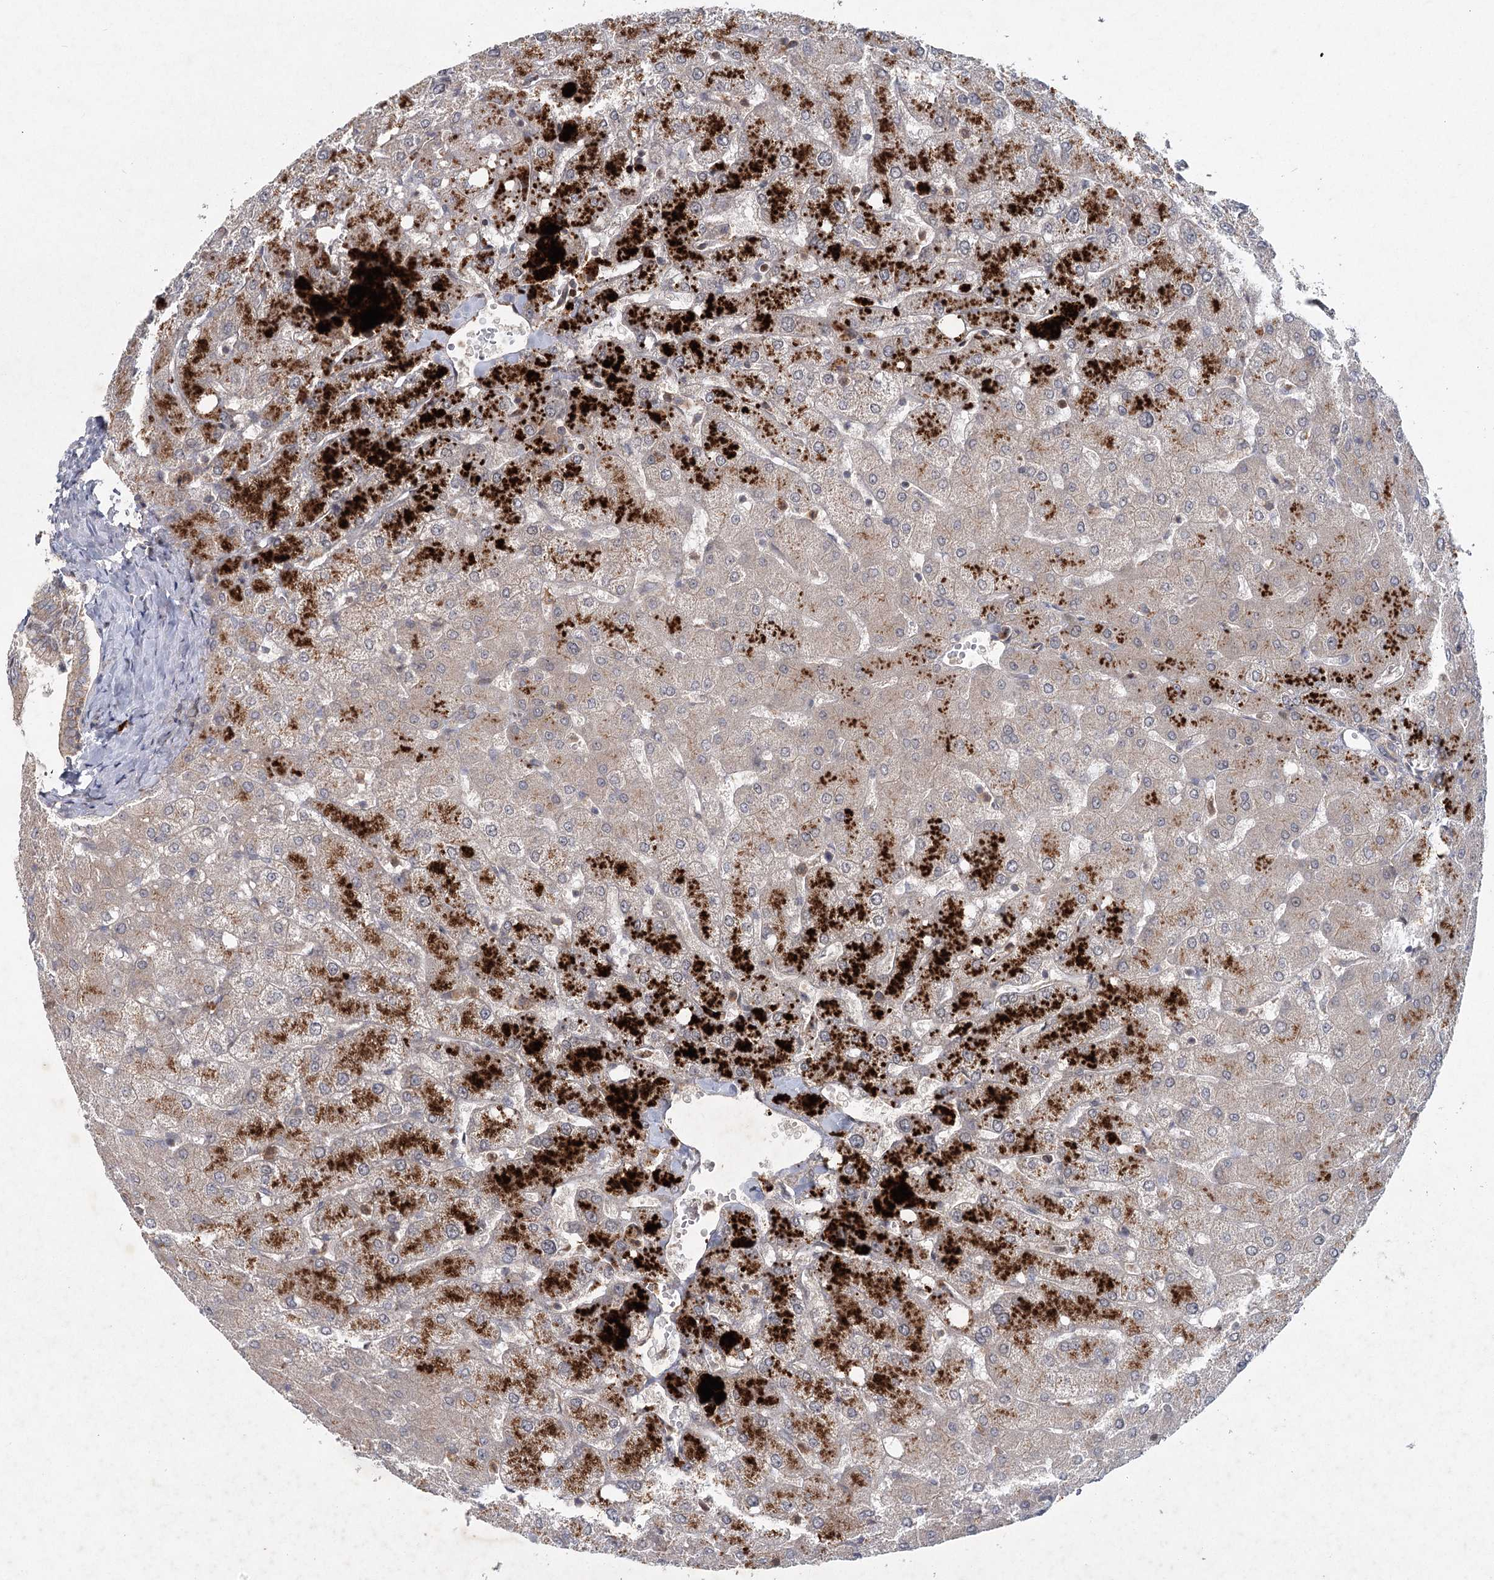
{"staining": {"intensity": "weak", "quantity": "<25%", "location": "cytoplasmic/membranous"}, "tissue": "liver", "cell_type": "Cholangiocytes", "image_type": "normal", "snomed": [{"axis": "morphology", "description": "Normal tissue, NOS"}, {"axis": "topography", "description": "Liver"}], "caption": "This is an immunohistochemistry micrograph of unremarkable liver. There is no expression in cholangiocytes.", "gene": "MAP3K13", "patient": {"sex": "female", "age": 54}}